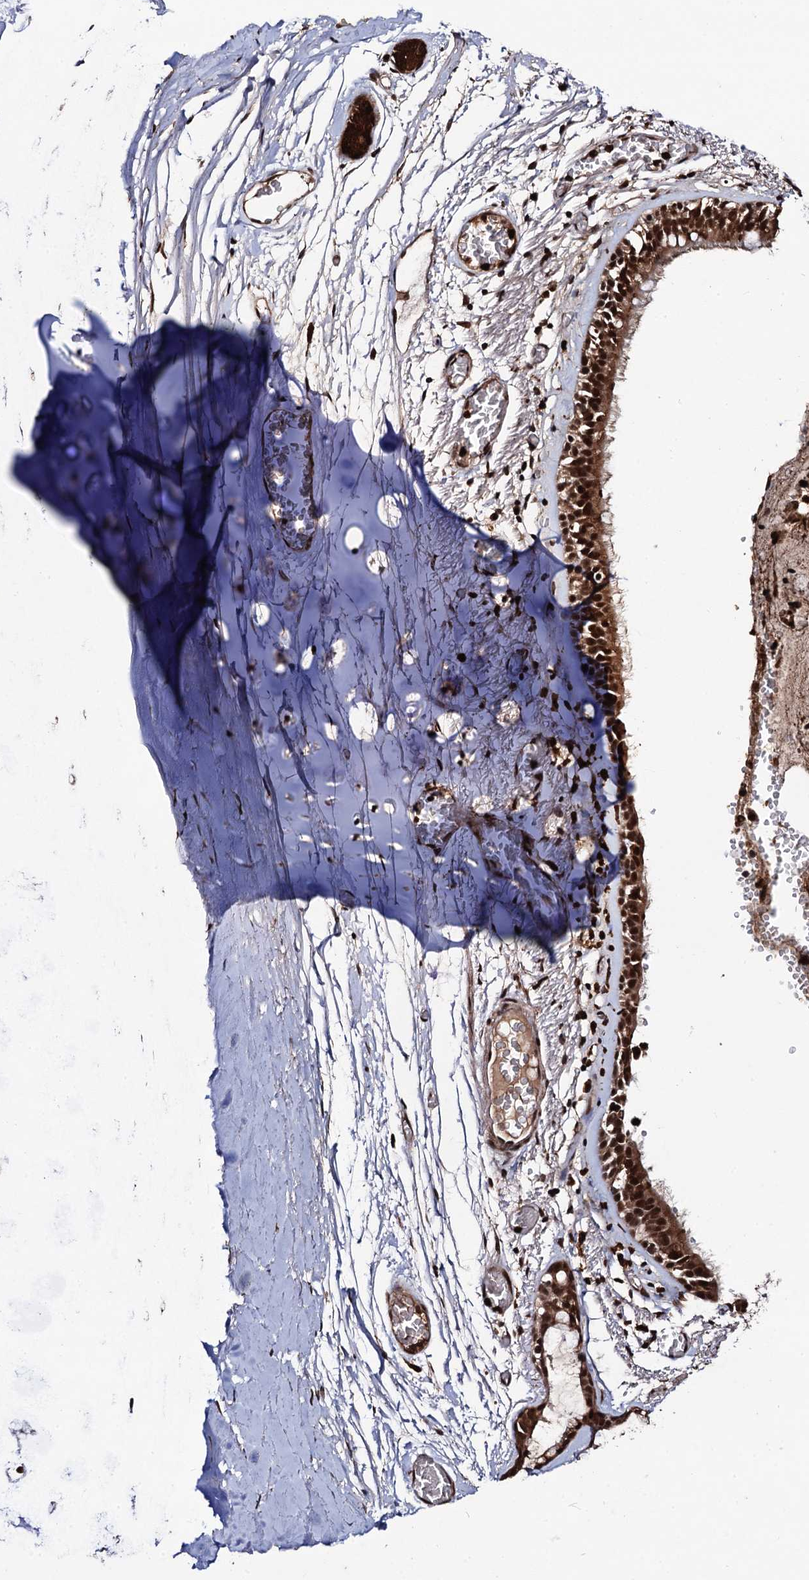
{"staining": {"intensity": "strong", "quantity": ">75%", "location": "cytoplasmic/membranous,nuclear"}, "tissue": "bronchus", "cell_type": "Respiratory epithelial cells", "image_type": "normal", "snomed": [{"axis": "morphology", "description": "Normal tissue, NOS"}, {"axis": "topography", "description": "Bronchus"}, {"axis": "topography", "description": "Lung"}], "caption": "Bronchus stained with DAB (3,3'-diaminobenzidine) IHC displays high levels of strong cytoplasmic/membranous,nuclear staining in about >75% of respiratory epithelial cells. (DAB (3,3'-diaminobenzidine) IHC with brightfield microscopy, high magnification).", "gene": "SFSWAP", "patient": {"sex": "male", "age": 56}}